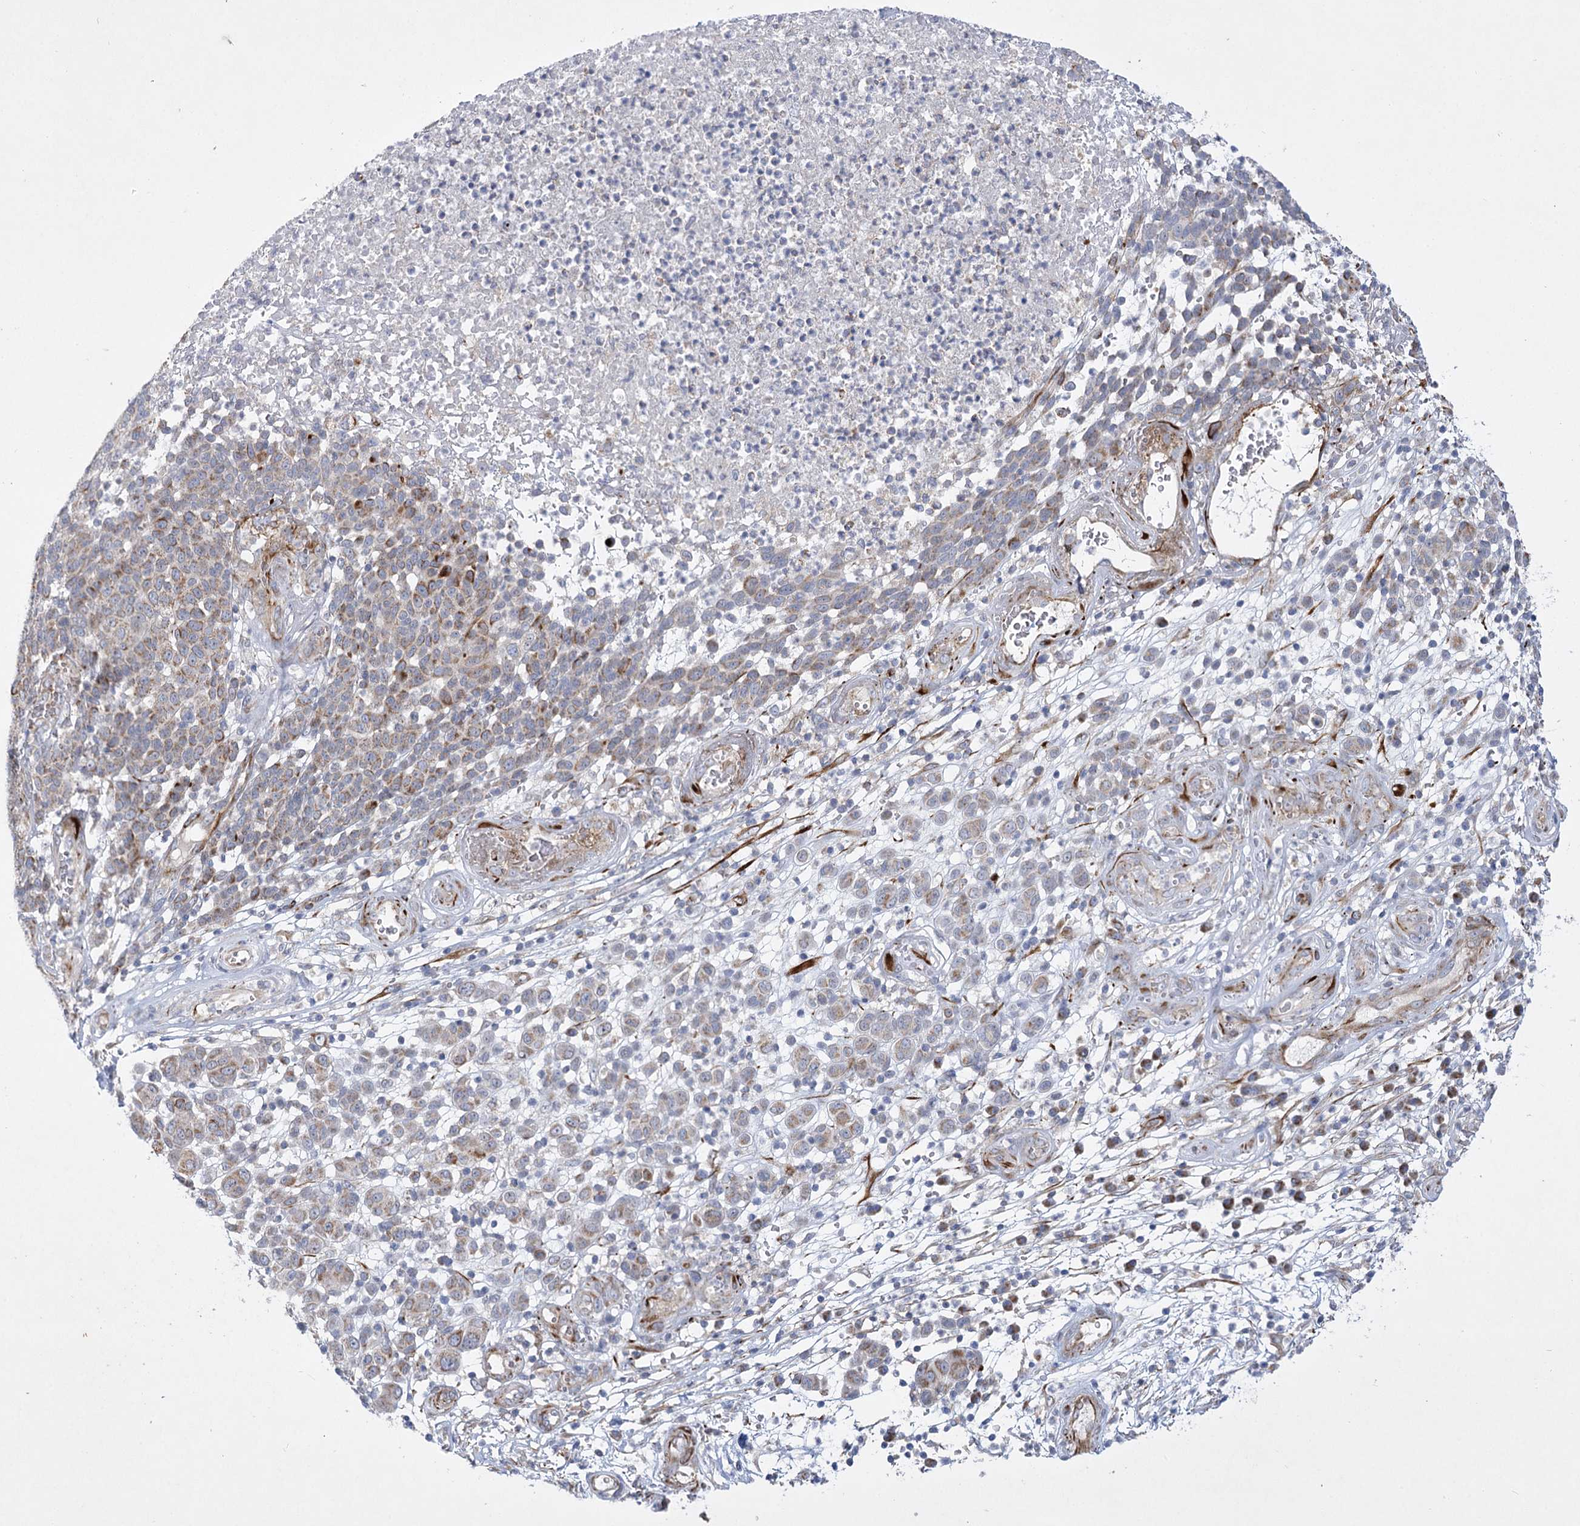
{"staining": {"intensity": "moderate", "quantity": "<25%", "location": "cytoplasmic/membranous"}, "tissue": "melanoma", "cell_type": "Tumor cells", "image_type": "cancer", "snomed": [{"axis": "morphology", "description": "Malignant melanoma, NOS"}, {"axis": "topography", "description": "Skin"}], "caption": "Immunohistochemistry (IHC) histopathology image of malignant melanoma stained for a protein (brown), which displays low levels of moderate cytoplasmic/membranous expression in approximately <25% of tumor cells.", "gene": "DHTKD1", "patient": {"sex": "male", "age": 49}}